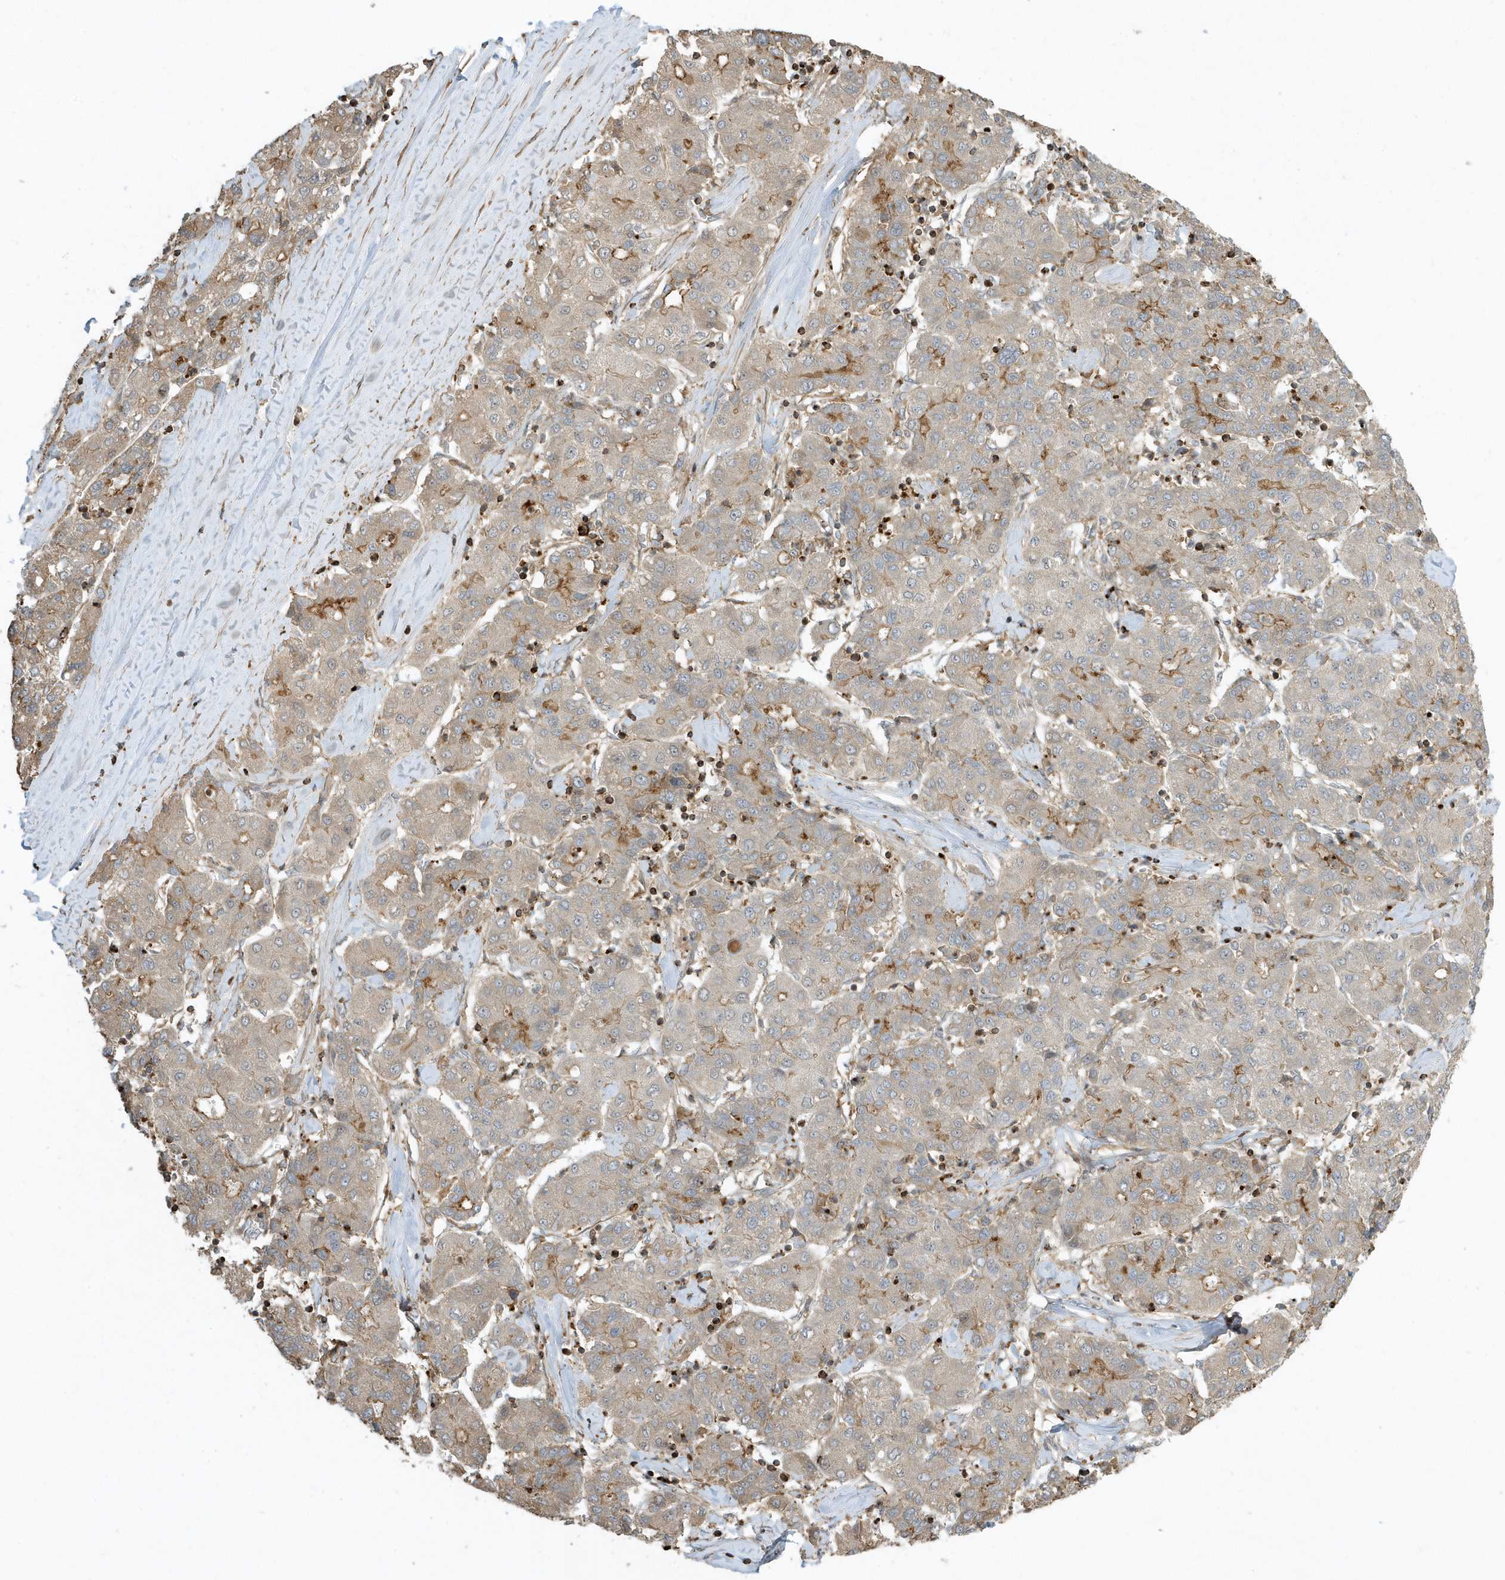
{"staining": {"intensity": "moderate", "quantity": "25%-75%", "location": "cytoplasmic/membranous"}, "tissue": "liver cancer", "cell_type": "Tumor cells", "image_type": "cancer", "snomed": [{"axis": "morphology", "description": "Carcinoma, Hepatocellular, NOS"}, {"axis": "topography", "description": "Liver"}], "caption": "An immunohistochemistry micrograph of tumor tissue is shown. Protein staining in brown highlights moderate cytoplasmic/membranous positivity in liver cancer within tumor cells. Using DAB (brown) and hematoxylin (blue) stains, captured at high magnification using brightfield microscopy.", "gene": "ZBTB8A", "patient": {"sex": "male", "age": 65}}